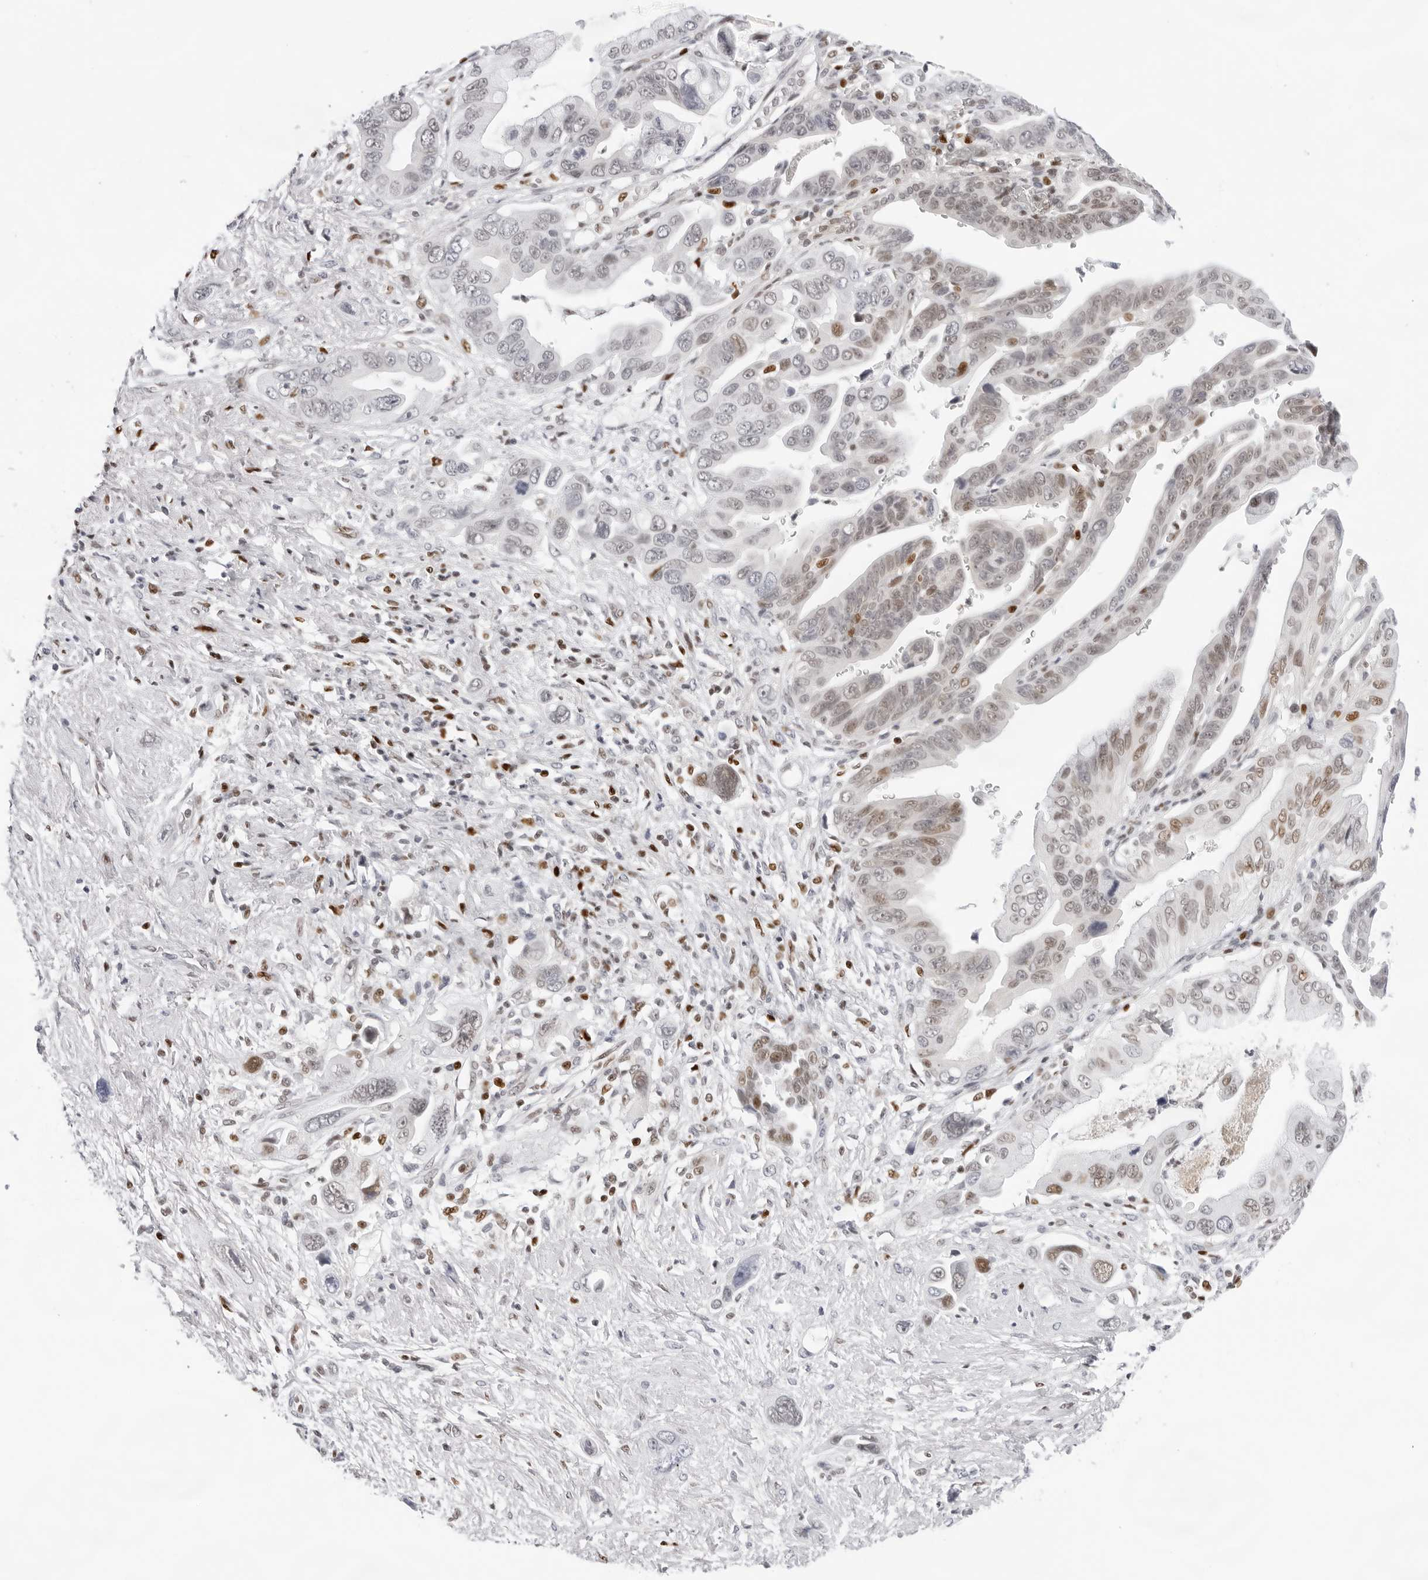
{"staining": {"intensity": "weak", "quantity": "25%-75%", "location": "nuclear"}, "tissue": "pancreatic cancer", "cell_type": "Tumor cells", "image_type": "cancer", "snomed": [{"axis": "morphology", "description": "Adenocarcinoma, NOS"}, {"axis": "topography", "description": "Pancreas"}], "caption": "Weak nuclear staining is present in approximately 25%-75% of tumor cells in pancreatic adenocarcinoma.", "gene": "OGG1", "patient": {"sex": "female", "age": 72}}